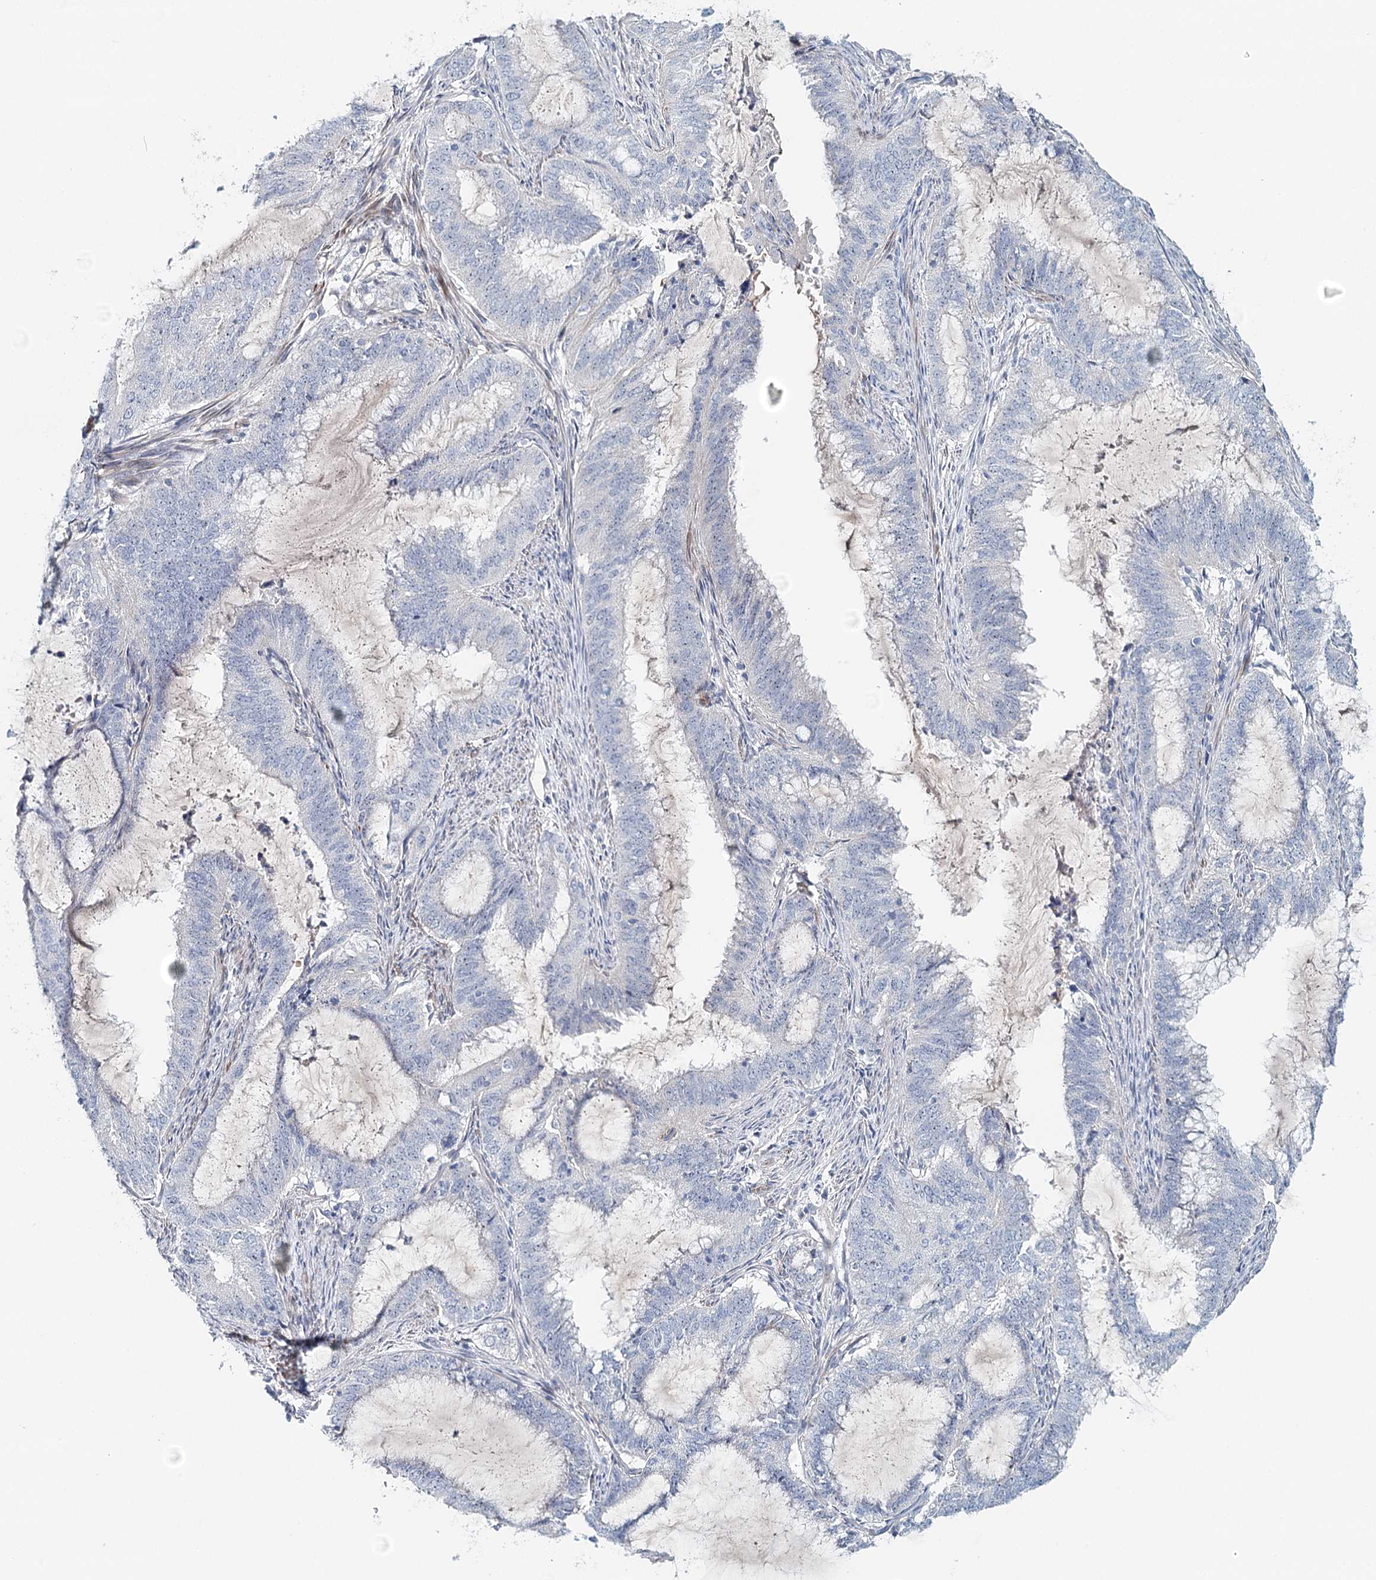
{"staining": {"intensity": "negative", "quantity": "none", "location": "none"}, "tissue": "endometrial cancer", "cell_type": "Tumor cells", "image_type": "cancer", "snomed": [{"axis": "morphology", "description": "Adenocarcinoma, NOS"}, {"axis": "topography", "description": "Endometrium"}], "caption": "There is no significant positivity in tumor cells of endometrial cancer (adenocarcinoma).", "gene": "RBM43", "patient": {"sex": "female", "age": 51}}